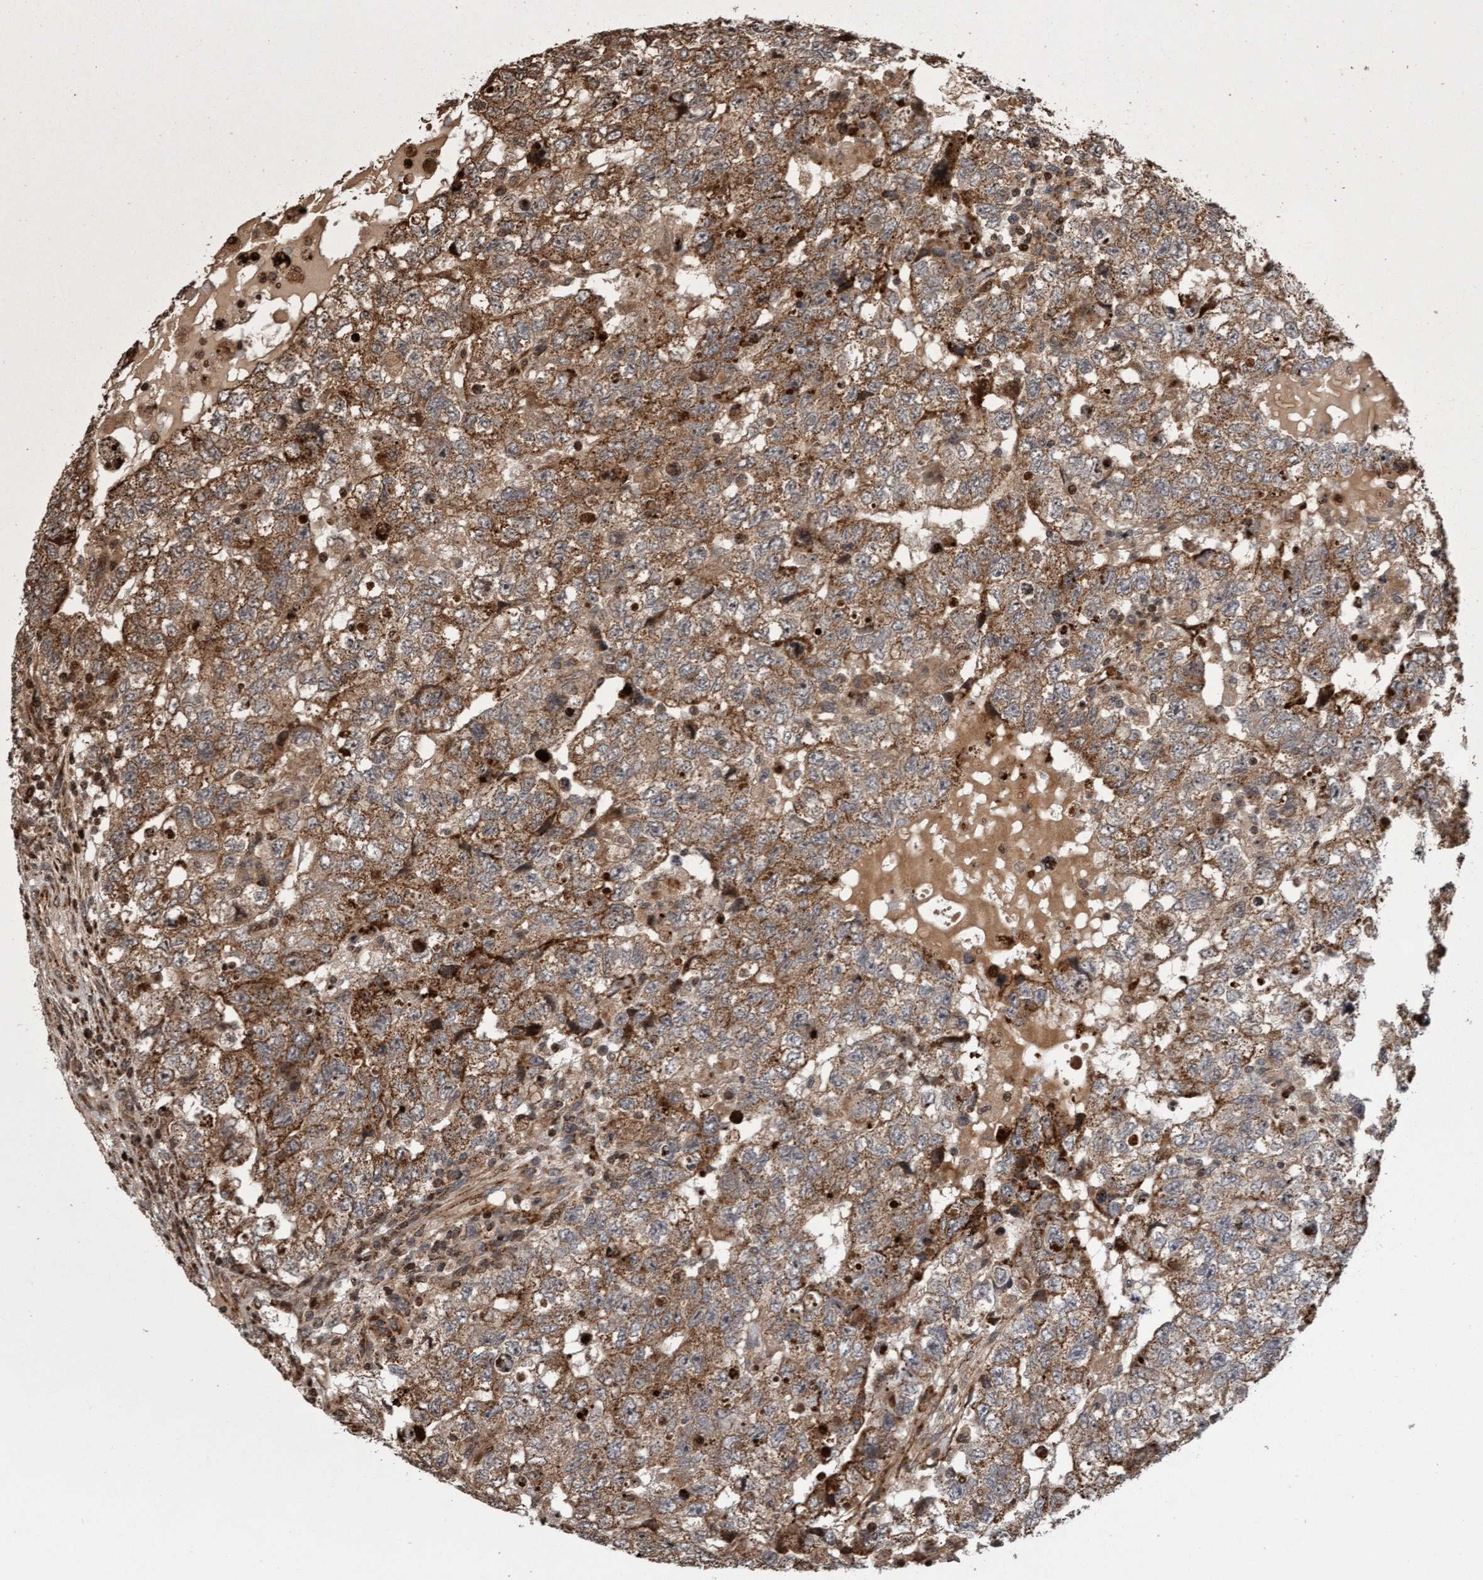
{"staining": {"intensity": "moderate", "quantity": ">75%", "location": "cytoplasmic/membranous"}, "tissue": "testis cancer", "cell_type": "Tumor cells", "image_type": "cancer", "snomed": [{"axis": "morphology", "description": "Carcinoma, Embryonal, NOS"}, {"axis": "topography", "description": "Testis"}], "caption": "Moderate cytoplasmic/membranous staining for a protein is present in about >75% of tumor cells of testis cancer (embryonal carcinoma) using immunohistochemistry.", "gene": "PECR", "patient": {"sex": "male", "age": 36}}